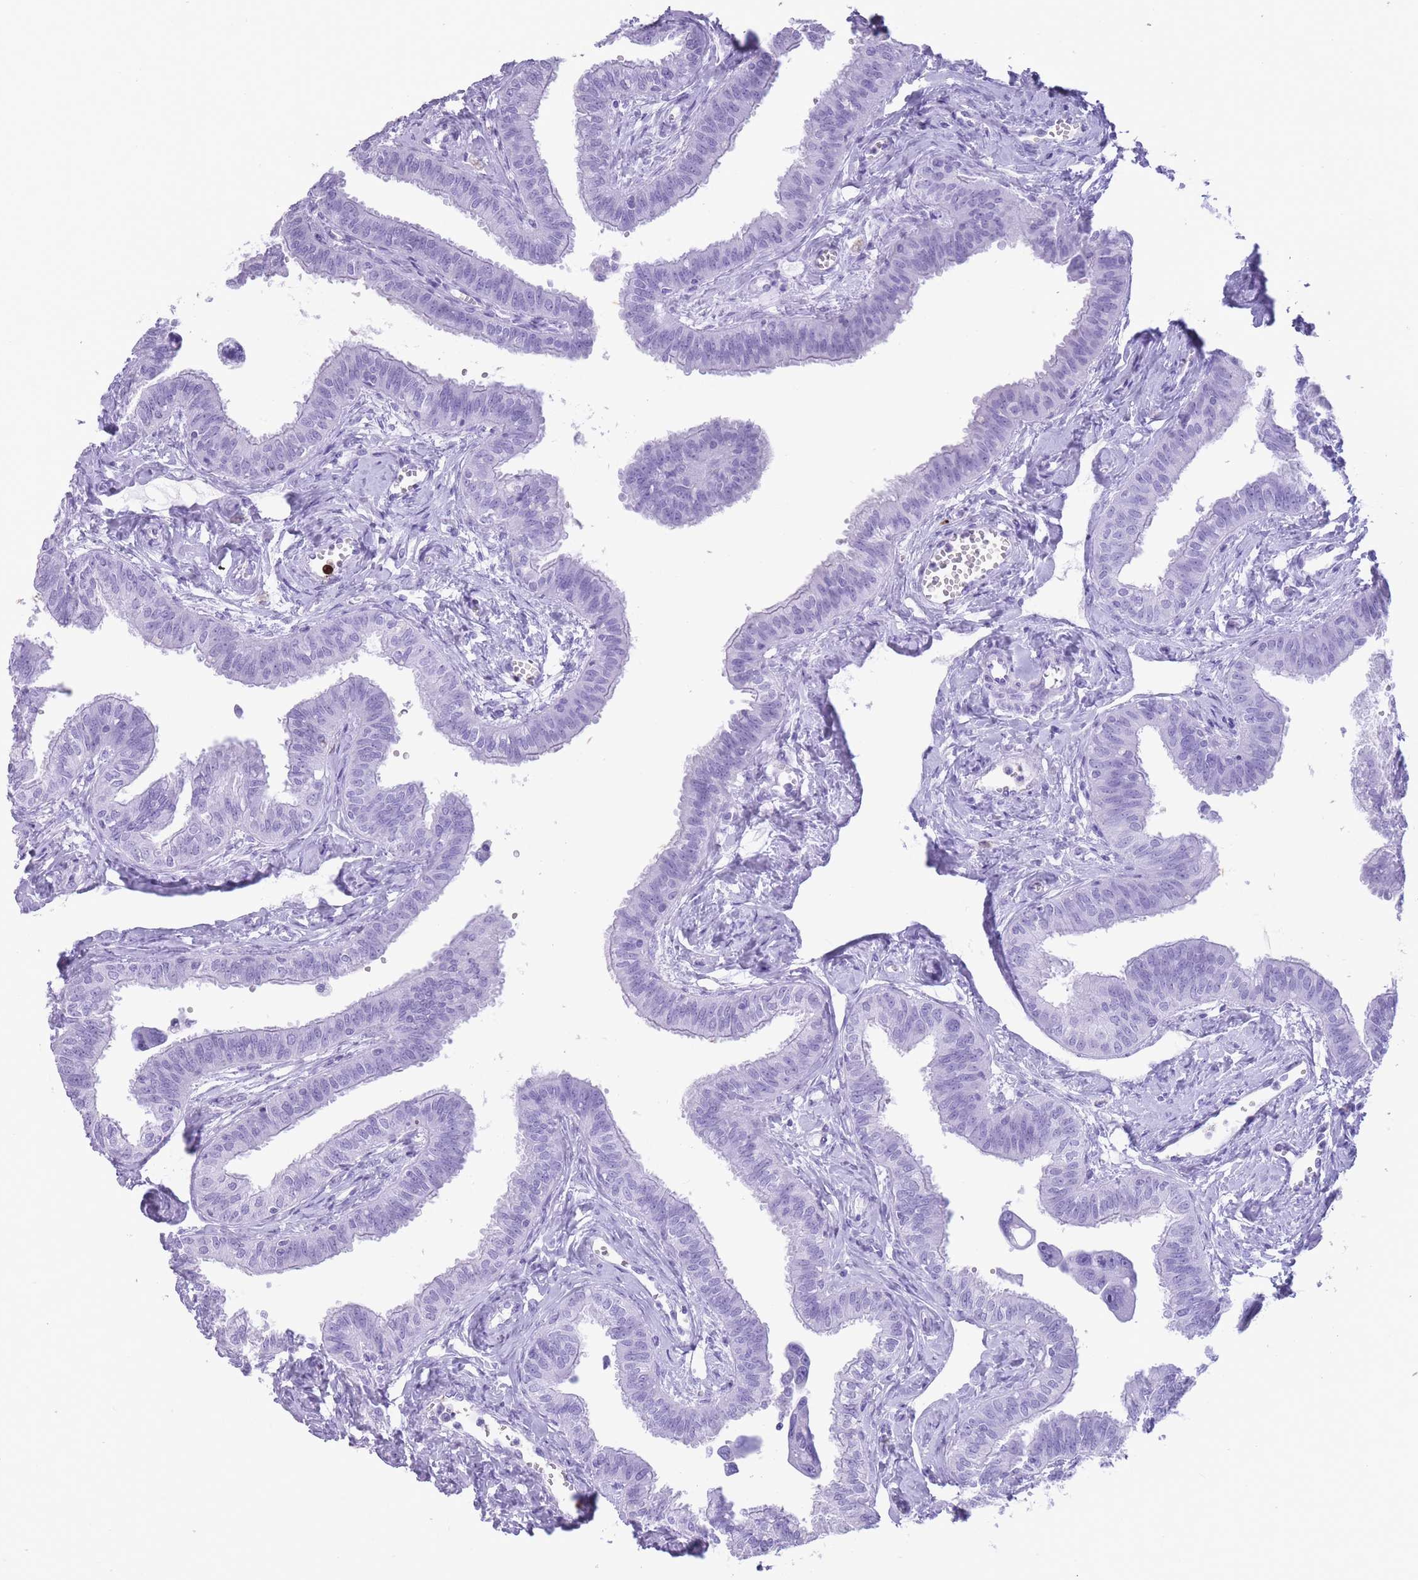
{"staining": {"intensity": "negative", "quantity": "none", "location": "none"}, "tissue": "fallopian tube", "cell_type": "Glandular cells", "image_type": "normal", "snomed": [{"axis": "morphology", "description": "Normal tissue, NOS"}, {"axis": "morphology", "description": "Carcinoma, NOS"}, {"axis": "topography", "description": "Fallopian tube"}, {"axis": "topography", "description": "Ovary"}], "caption": "Histopathology image shows no protein expression in glandular cells of normal fallopian tube. The staining was performed using DAB (3,3'-diaminobenzidine) to visualize the protein expression in brown, while the nuclei were stained in blue with hematoxylin (Magnification: 20x).", "gene": "OR4F16", "patient": {"sex": "female", "age": 59}}